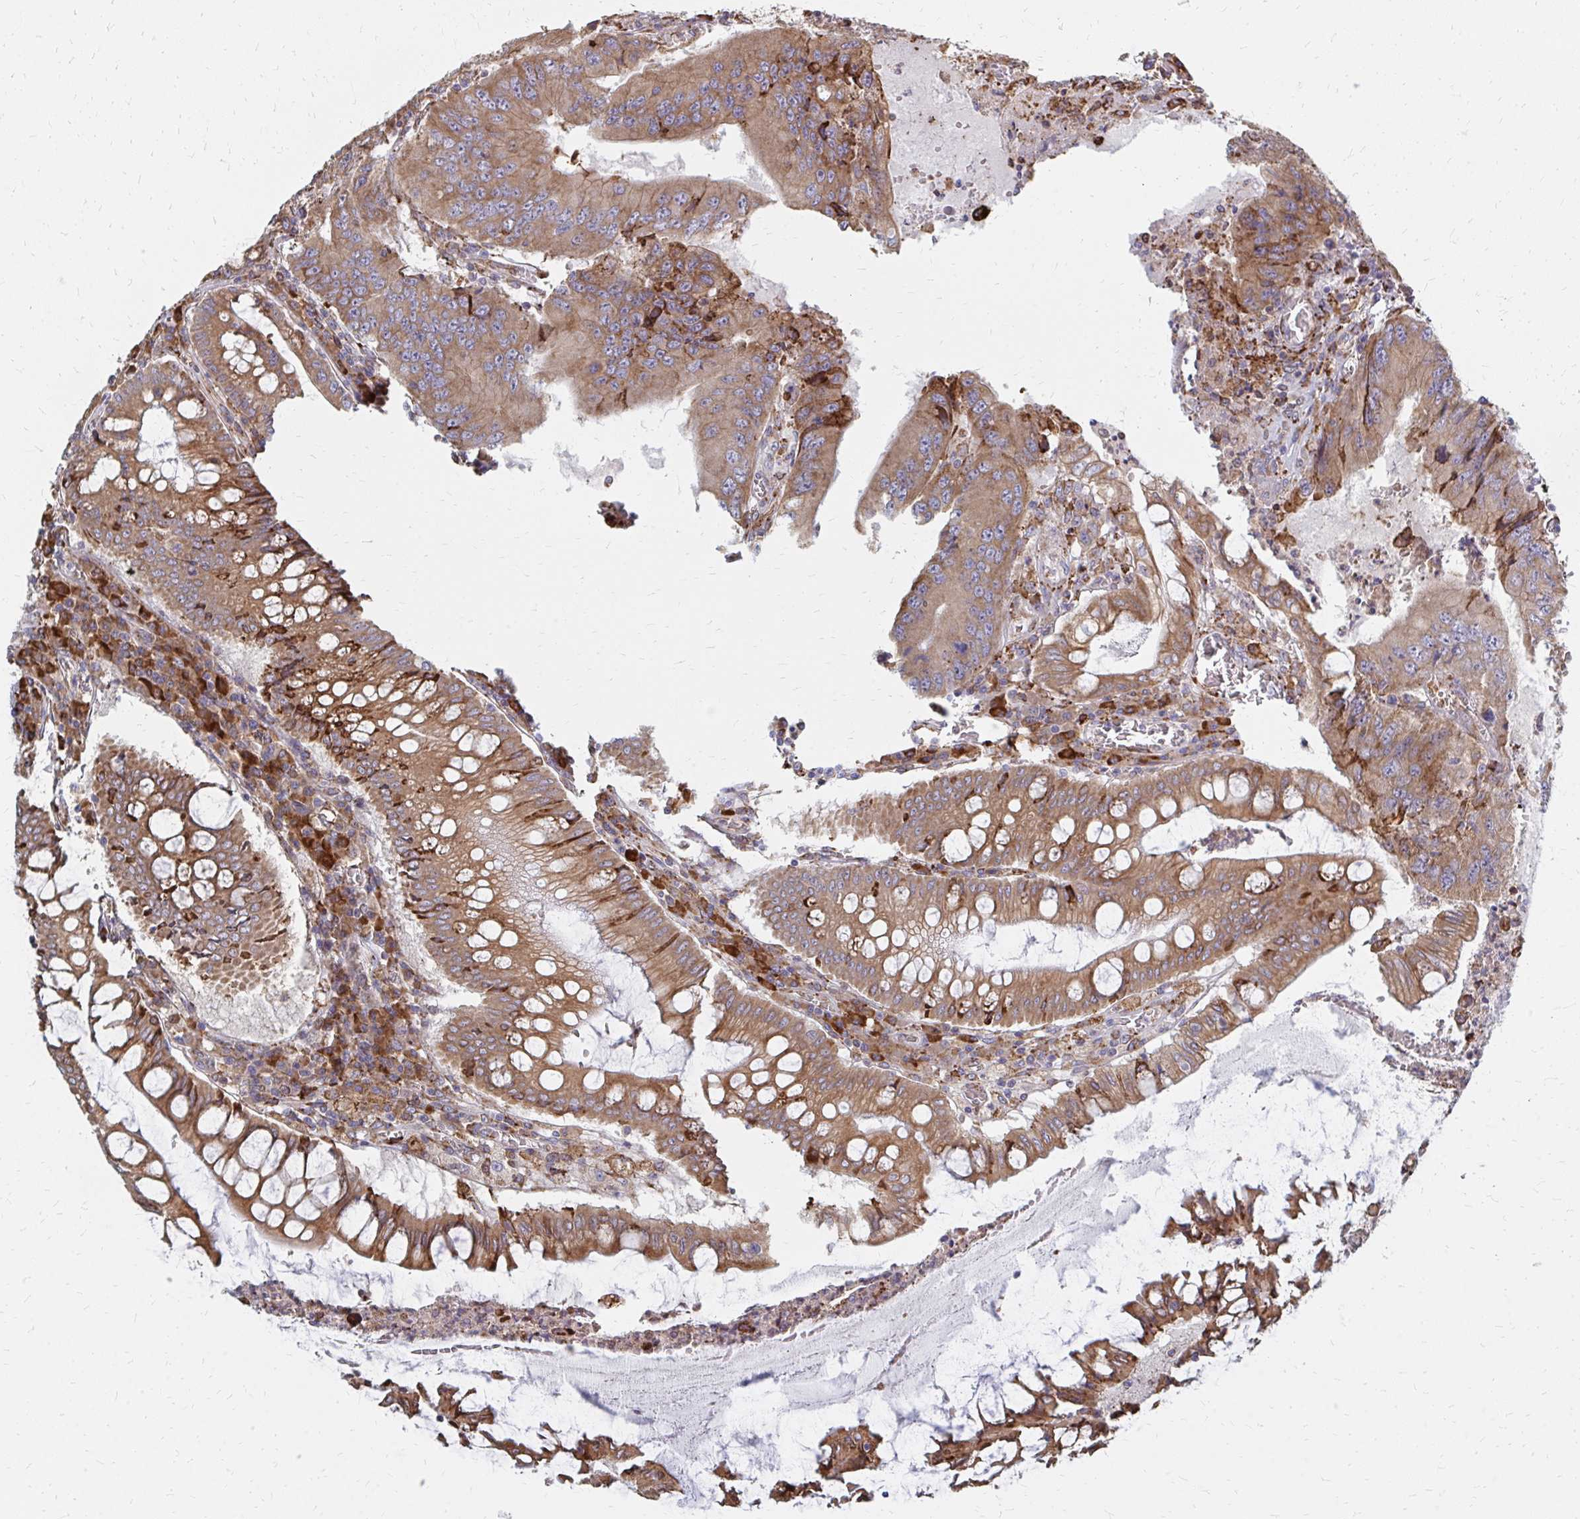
{"staining": {"intensity": "moderate", "quantity": ">75%", "location": "cytoplasmic/membranous"}, "tissue": "colorectal cancer", "cell_type": "Tumor cells", "image_type": "cancer", "snomed": [{"axis": "morphology", "description": "Adenocarcinoma, NOS"}, {"axis": "topography", "description": "Colon"}], "caption": "Protein analysis of adenocarcinoma (colorectal) tissue shows moderate cytoplasmic/membranous positivity in approximately >75% of tumor cells.", "gene": "PPP1R13L", "patient": {"sex": "male", "age": 53}}